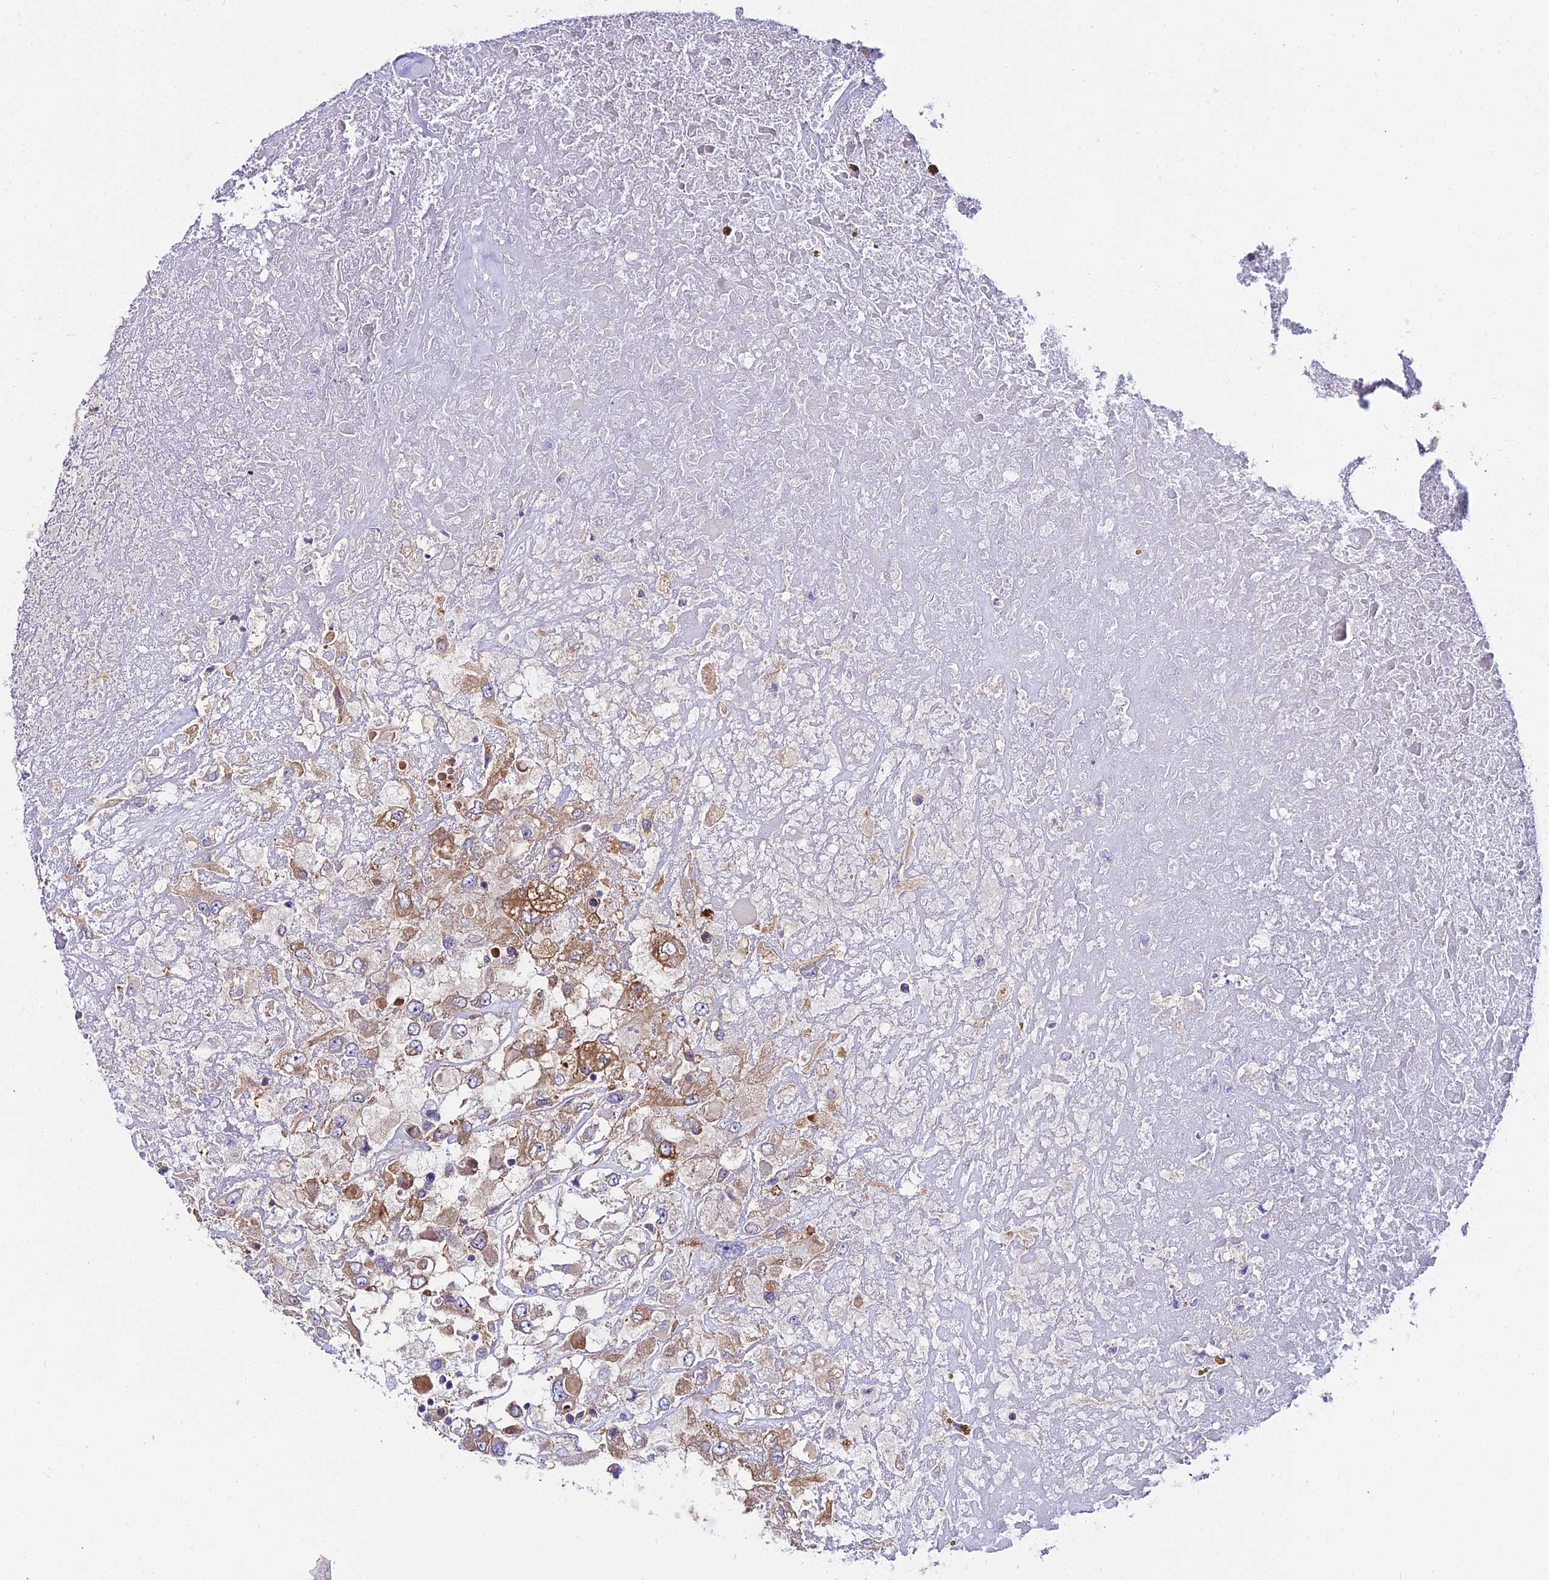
{"staining": {"intensity": "moderate", "quantity": ">75%", "location": "cytoplasmic/membranous"}, "tissue": "renal cancer", "cell_type": "Tumor cells", "image_type": "cancer", "snomed": [{"axis": "morphology", "description": "Adenocarcinoma, NOS"}, {"axis": "topography", "description": "Kidney"}], "caption": "Immunohistochemistry (IHC) histopathology image of neoplastic tissue: renal cancer stained using IHC displays medium levels of moderate protein expression localized specifically in the cytoplasmic/membranous of tumor cells, appearing as a cytoplasmic/membranous brown color.", "gene": "C2orf69", "patient": {"sex": "female", "age": 52}}